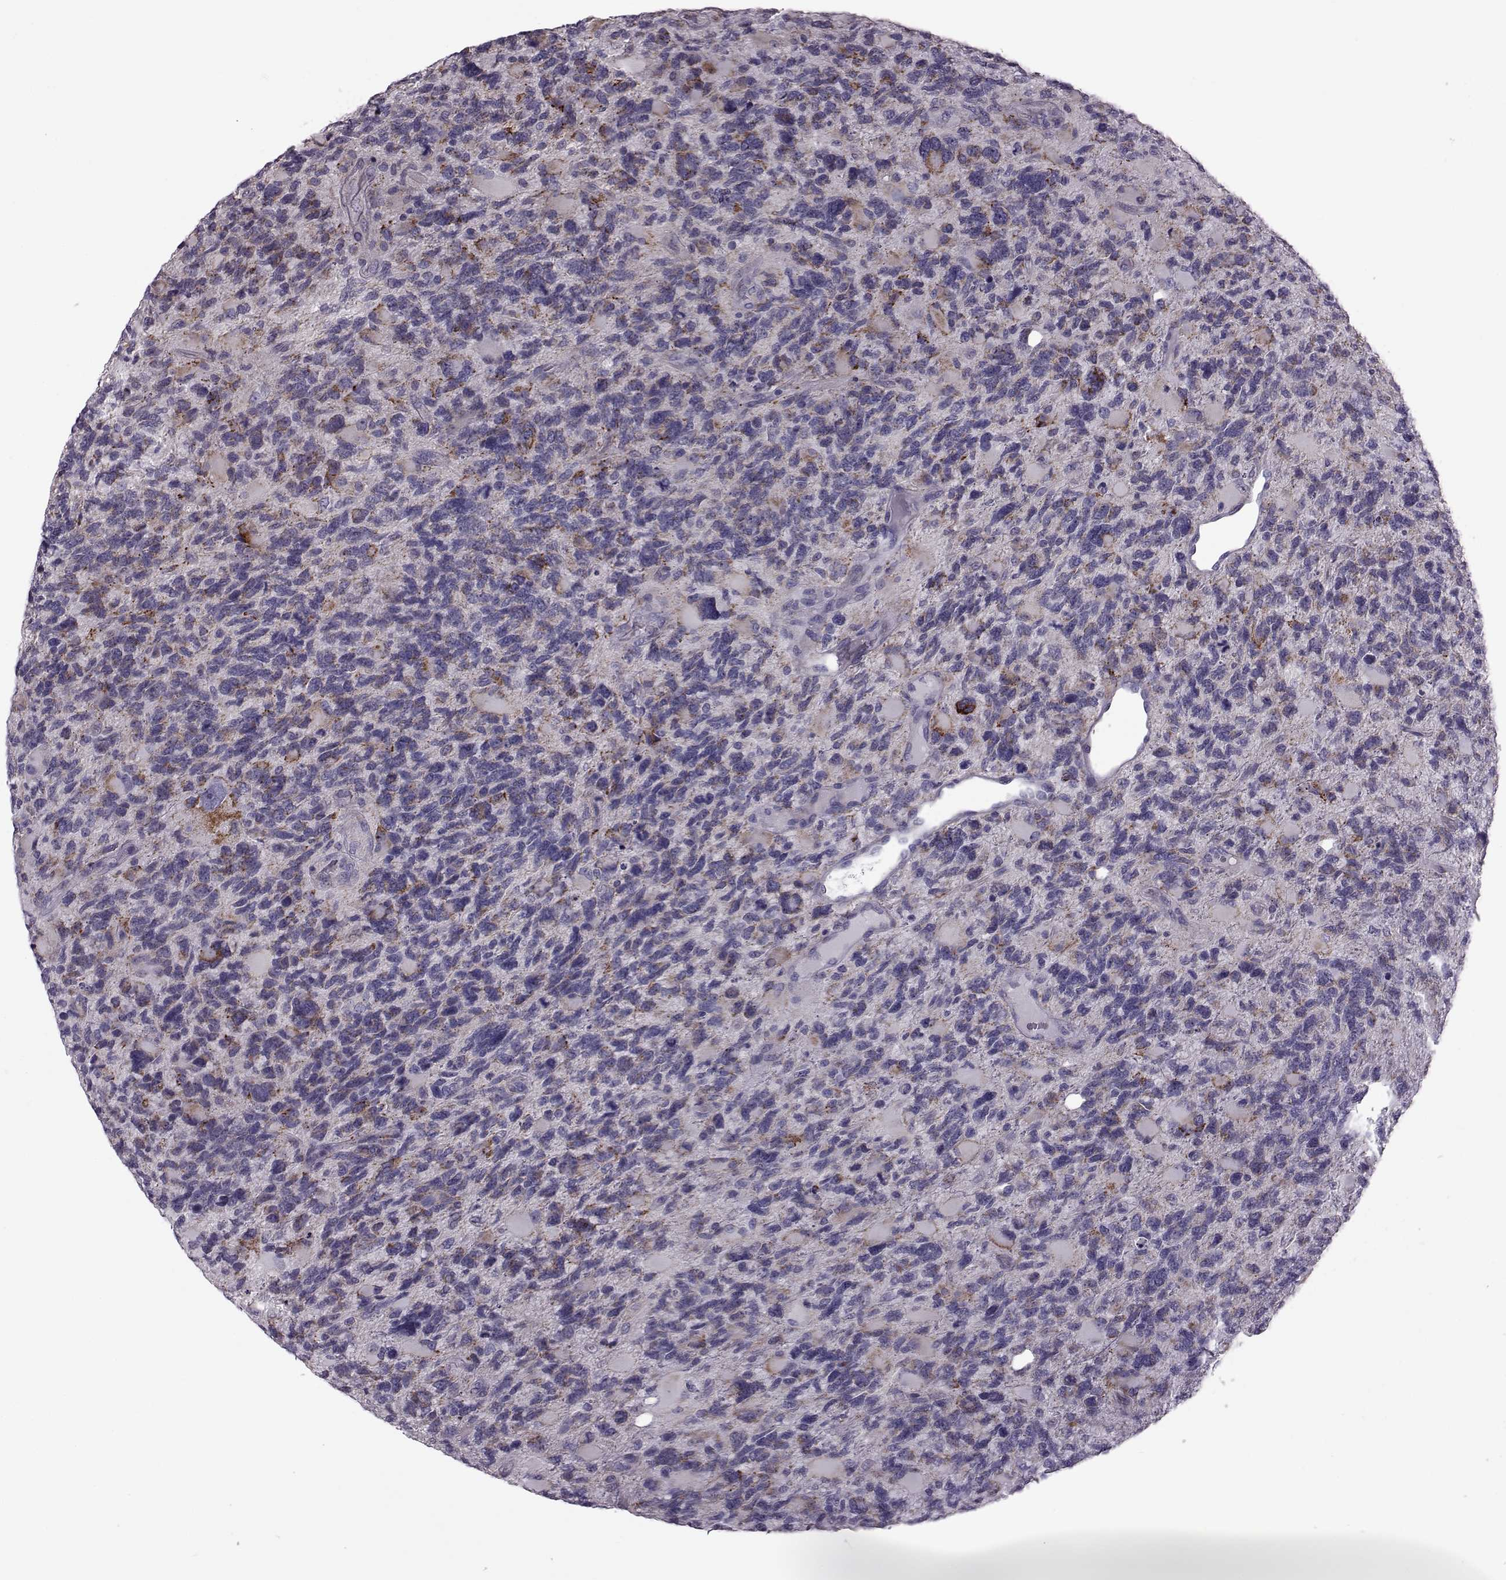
{"staining": {"intensity": "negative", "quantity": "none", "location": "none"}, "tissue": "glioma", "cell_type": "Tumor cells", "image_type": "cancer", "snomed": [{"axis": "morphology", "description": "Glioma, malignant, High grade"}, {"axis": "topography", "description": "Brain"}], "caption": "Photomicrograph shows no significant protein positivity in tumor cells of malignant glioma (high-grade).", "gene": "RIMS2", "patient": {"sex": "female", "age": 71}}